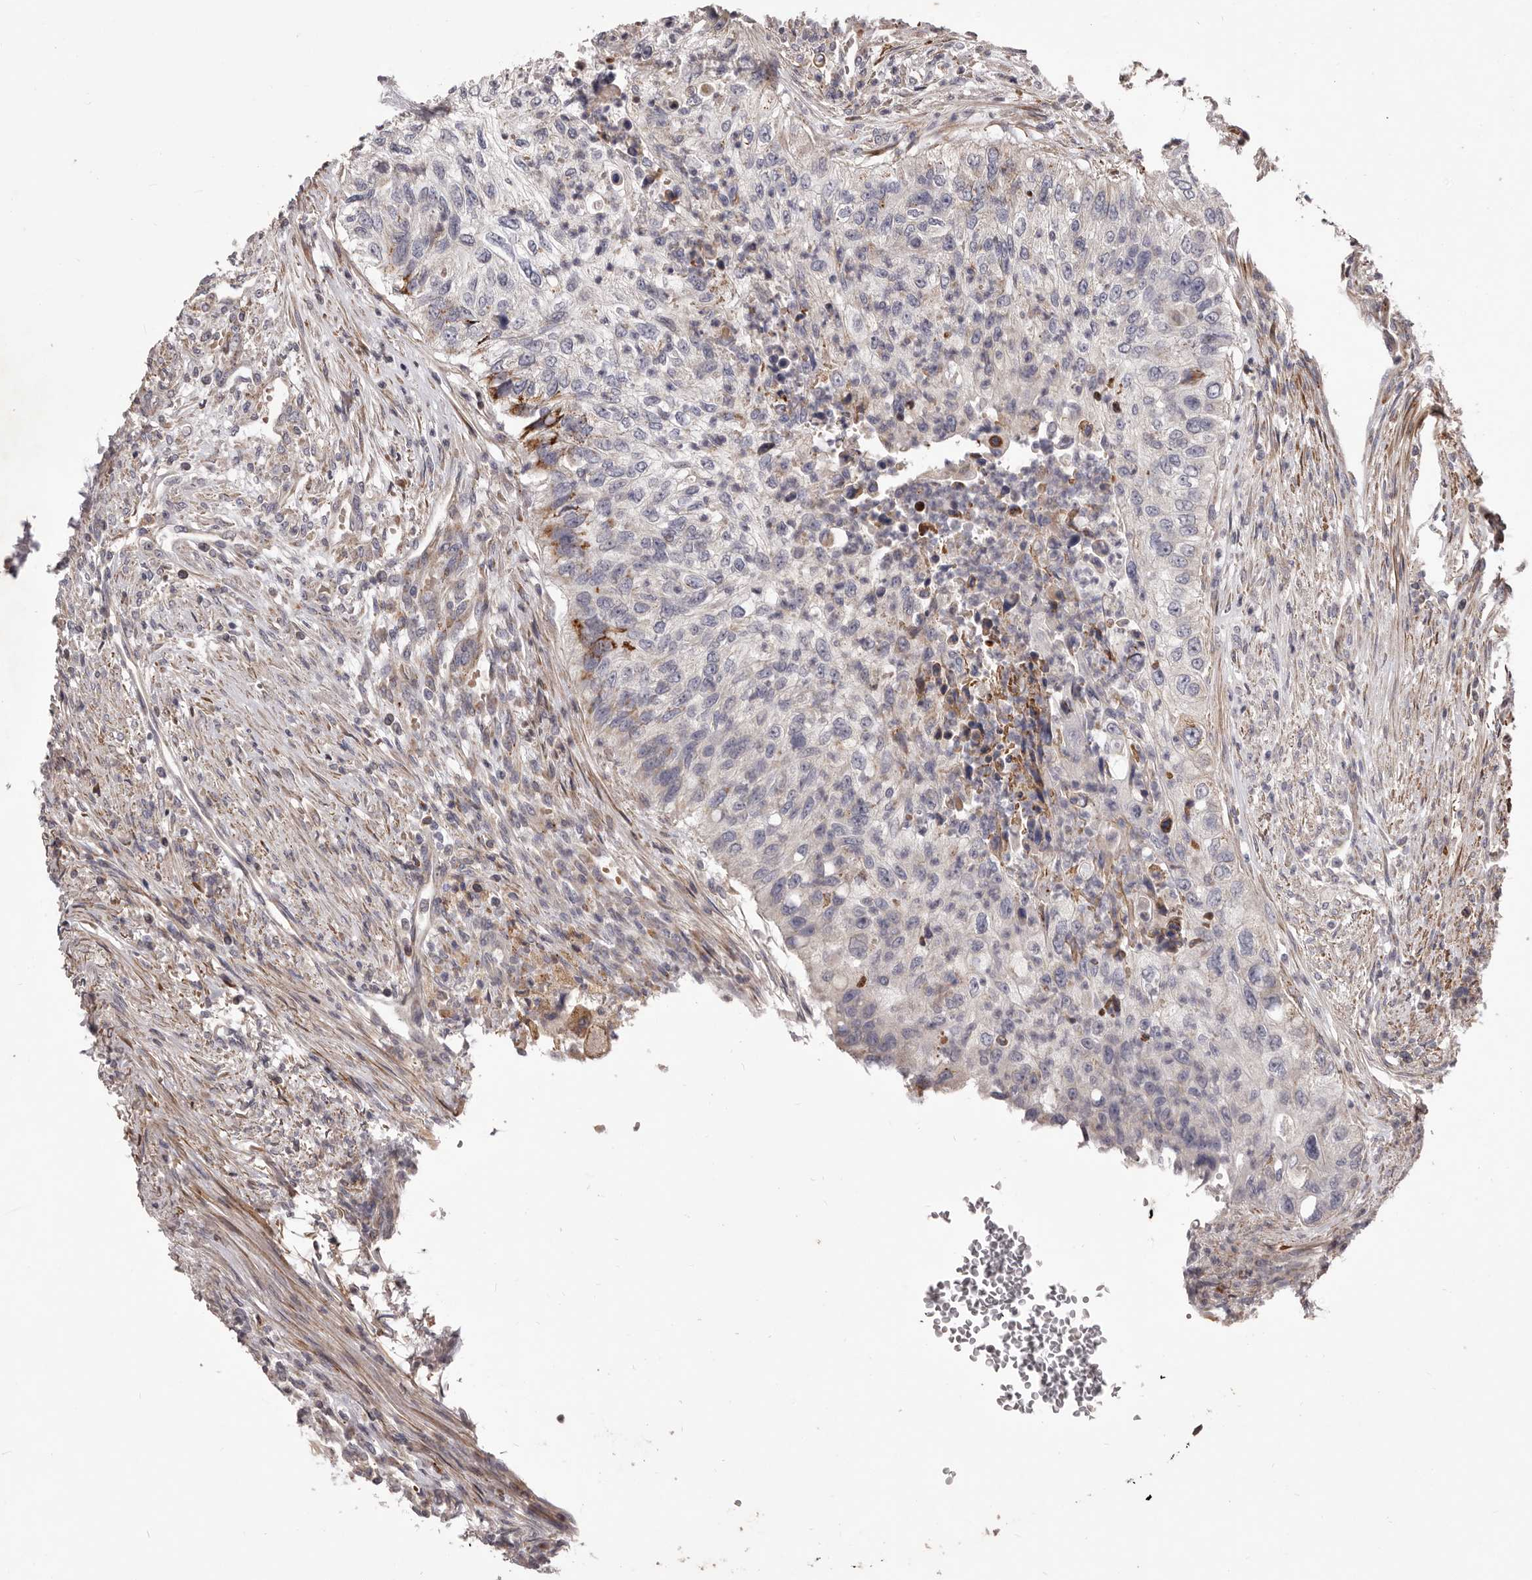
{"staining": {"intensity": "weak", "quantity": "<25%", "location": "cytoplasmic/membranous"}, "tissue": "urothelial cancer", "cell_type": "Tumor cells", "image_type": "cancer", "snomed": [{"axis": "morphology", "description": "Urothelial carcinoma, High grade"}, {"axis": "topography", "description": "Urinary bladder"}], "caption": "Immunohistochemistry histopathology image of neoplastic tissue: urothelial cancer stained with DAB demonstrates no significant protein staining in tumor cells.", "gene": "ALPK1", "patient": {"sex": "female", "age": 60}}